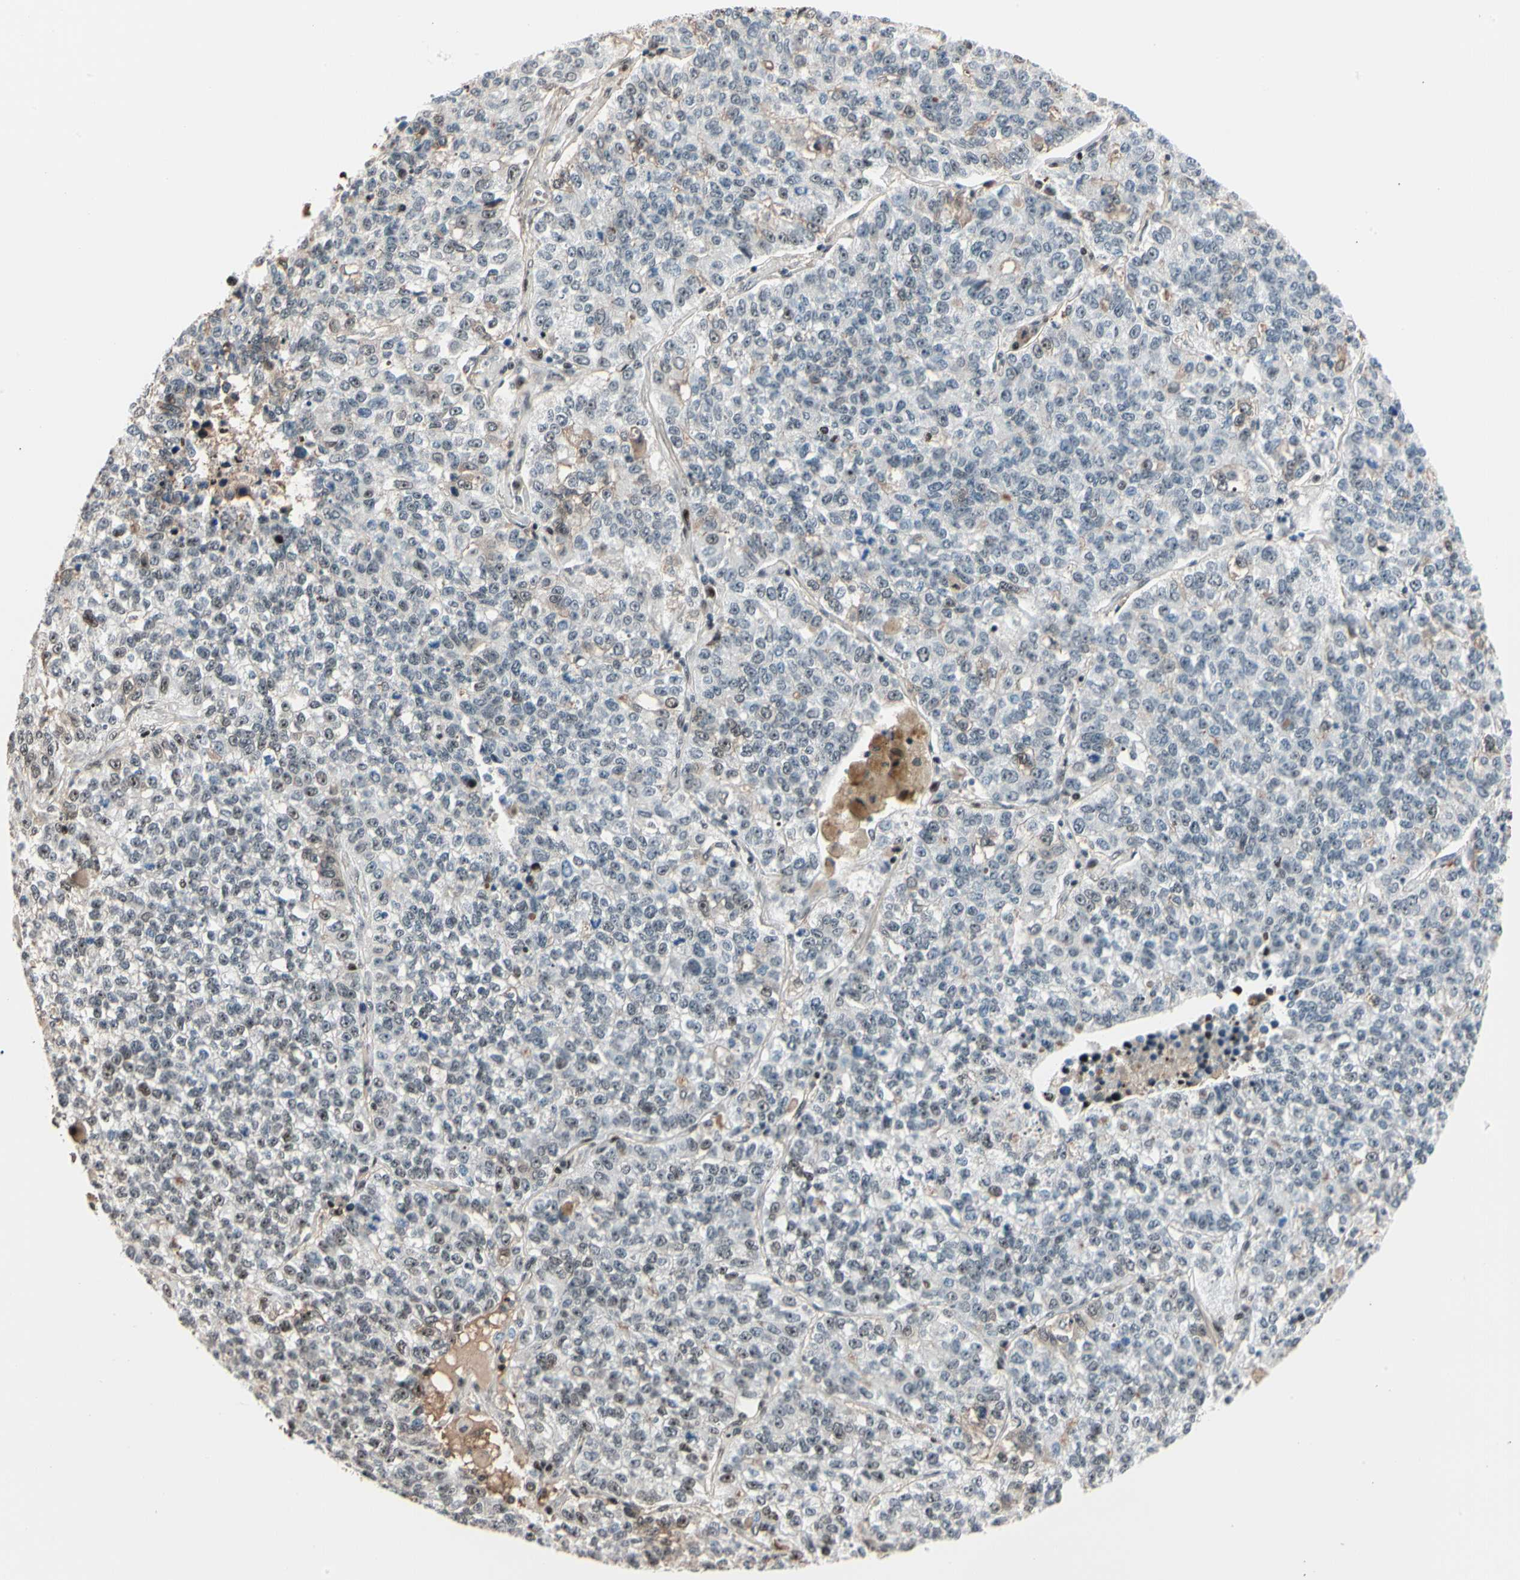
{"staining": {"intensity": "weak", "quantity": "25%-75%", "location": "nuclear"}, "tissue": "lung cancer", "cell_type": "Tumor cells", "image_type": "cancer", "snomed": [{"axis": "morphology", "description": "Adenocarcinoma, NOS"}, {"axis": "topography", "description": "Lung"}], "caption": "IHC image of lung cancer (adenocarcinoma) stained for a protein (brown), which reveals low levels of weak nuclear staining in about 25%-75% of tumor cells.", "gene": "FOXO3", "patient": {"sex": "male", "age": 49}}